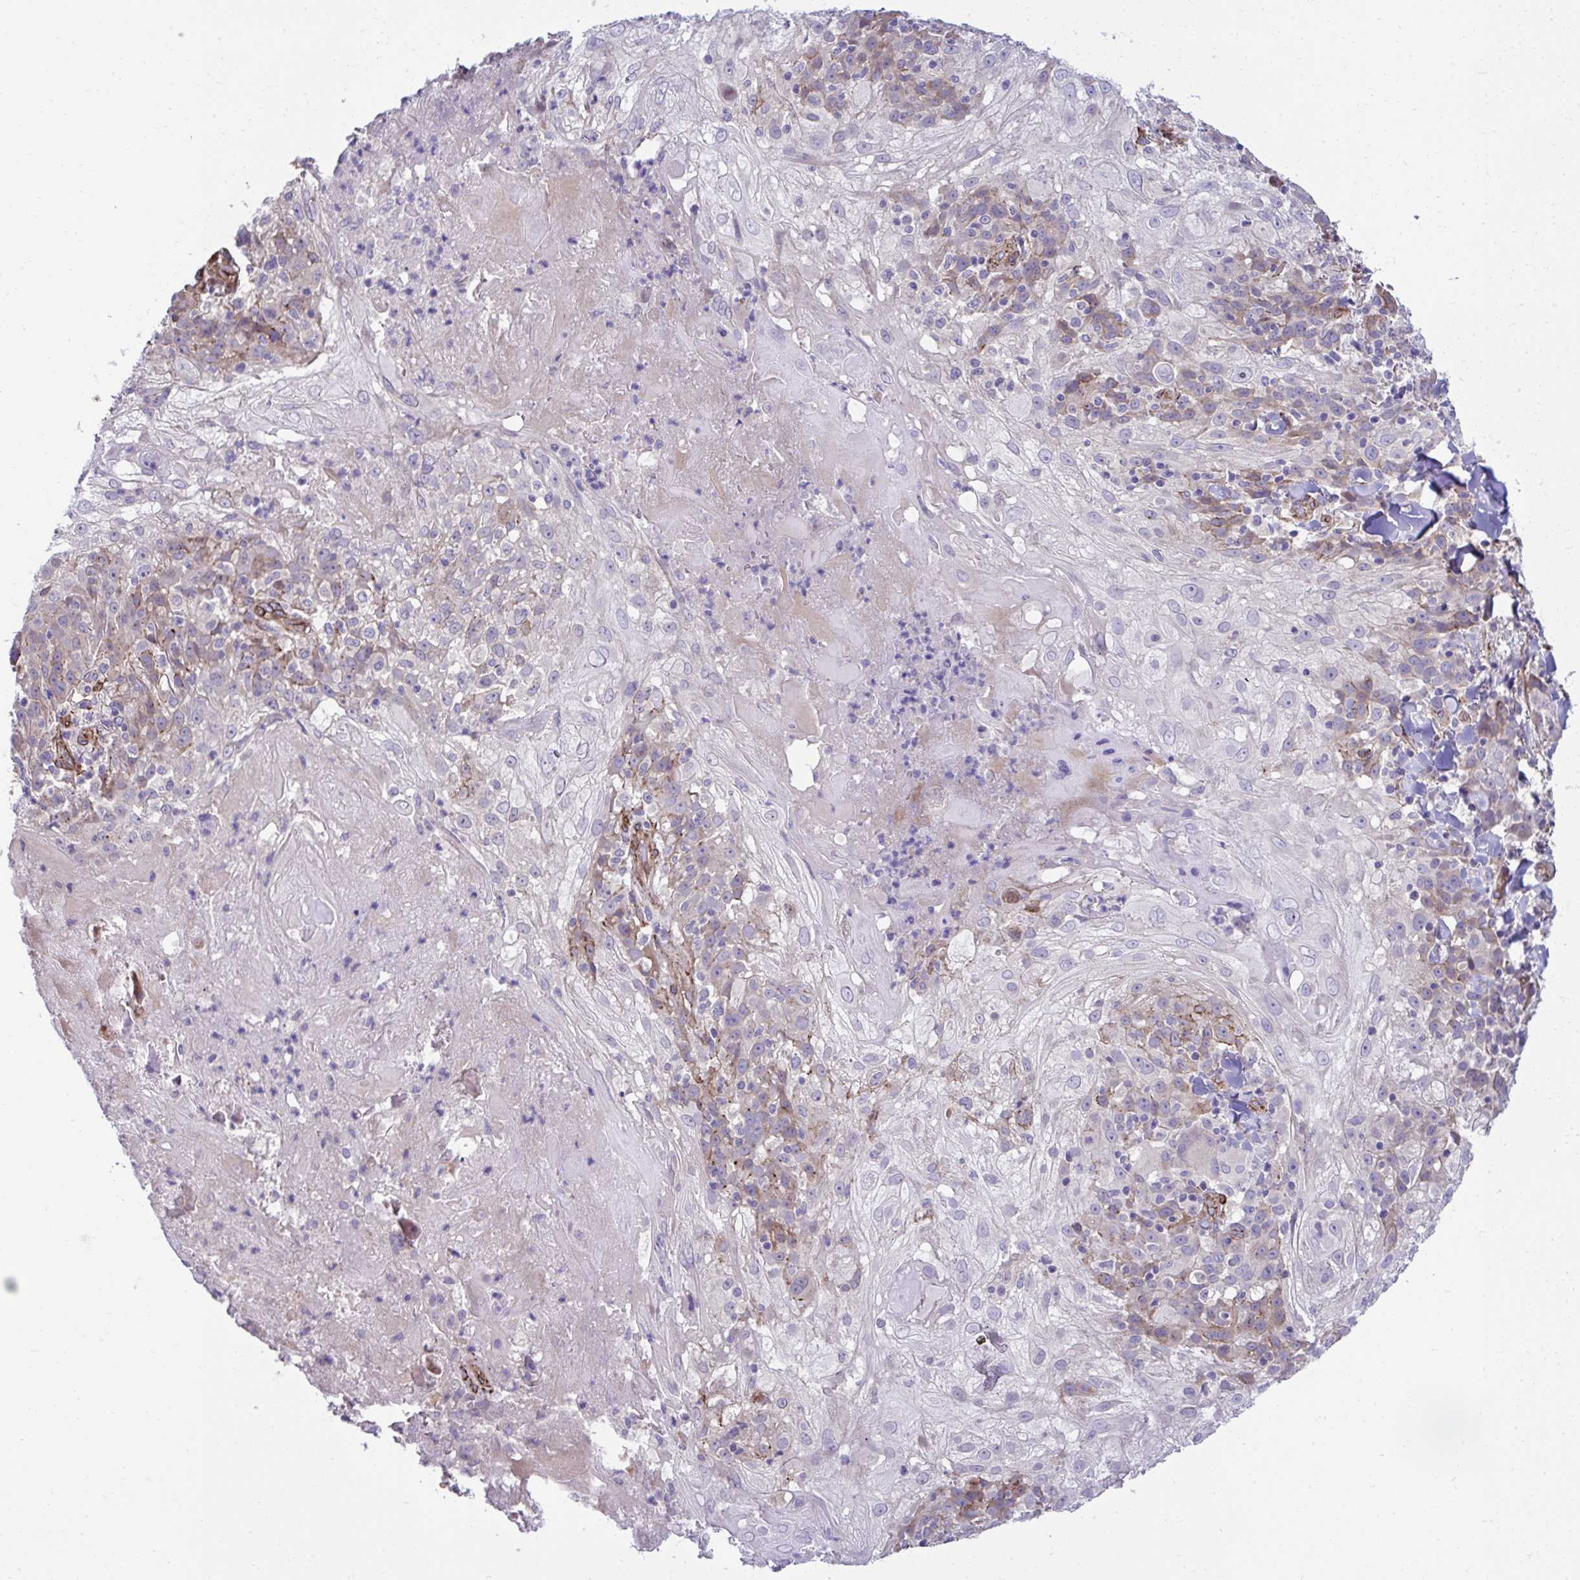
{"staining": {"intensity": "moderate", "quantity": "<25%", "location": "cytoplasmic/membranous"}, "tissue": "skin cancer", "cell_type": "Tumor cells", "image_type": "cancer", "snomed": [{"axis": "morphology", "description": "Normal tissue, NOS"}, {"axis": "morphology", "description": "Squamous cell carcinoma, NOS"}, {"axis": "topography", "description": "Skin"}], "caption": "The histopathology image exhibits immunohistochemical staining of squamous cell carcinoma (skin). There is moderate cytoplasmic/membranous expression is identified in about <25% of tumor cells. The staining is performed using DAB brown chromogen to label protein expression. The nuclei are counter-stained blue using hematoxylin.", "gene": "TRIM52", "patient": {"sex": "female", "age": 83}}